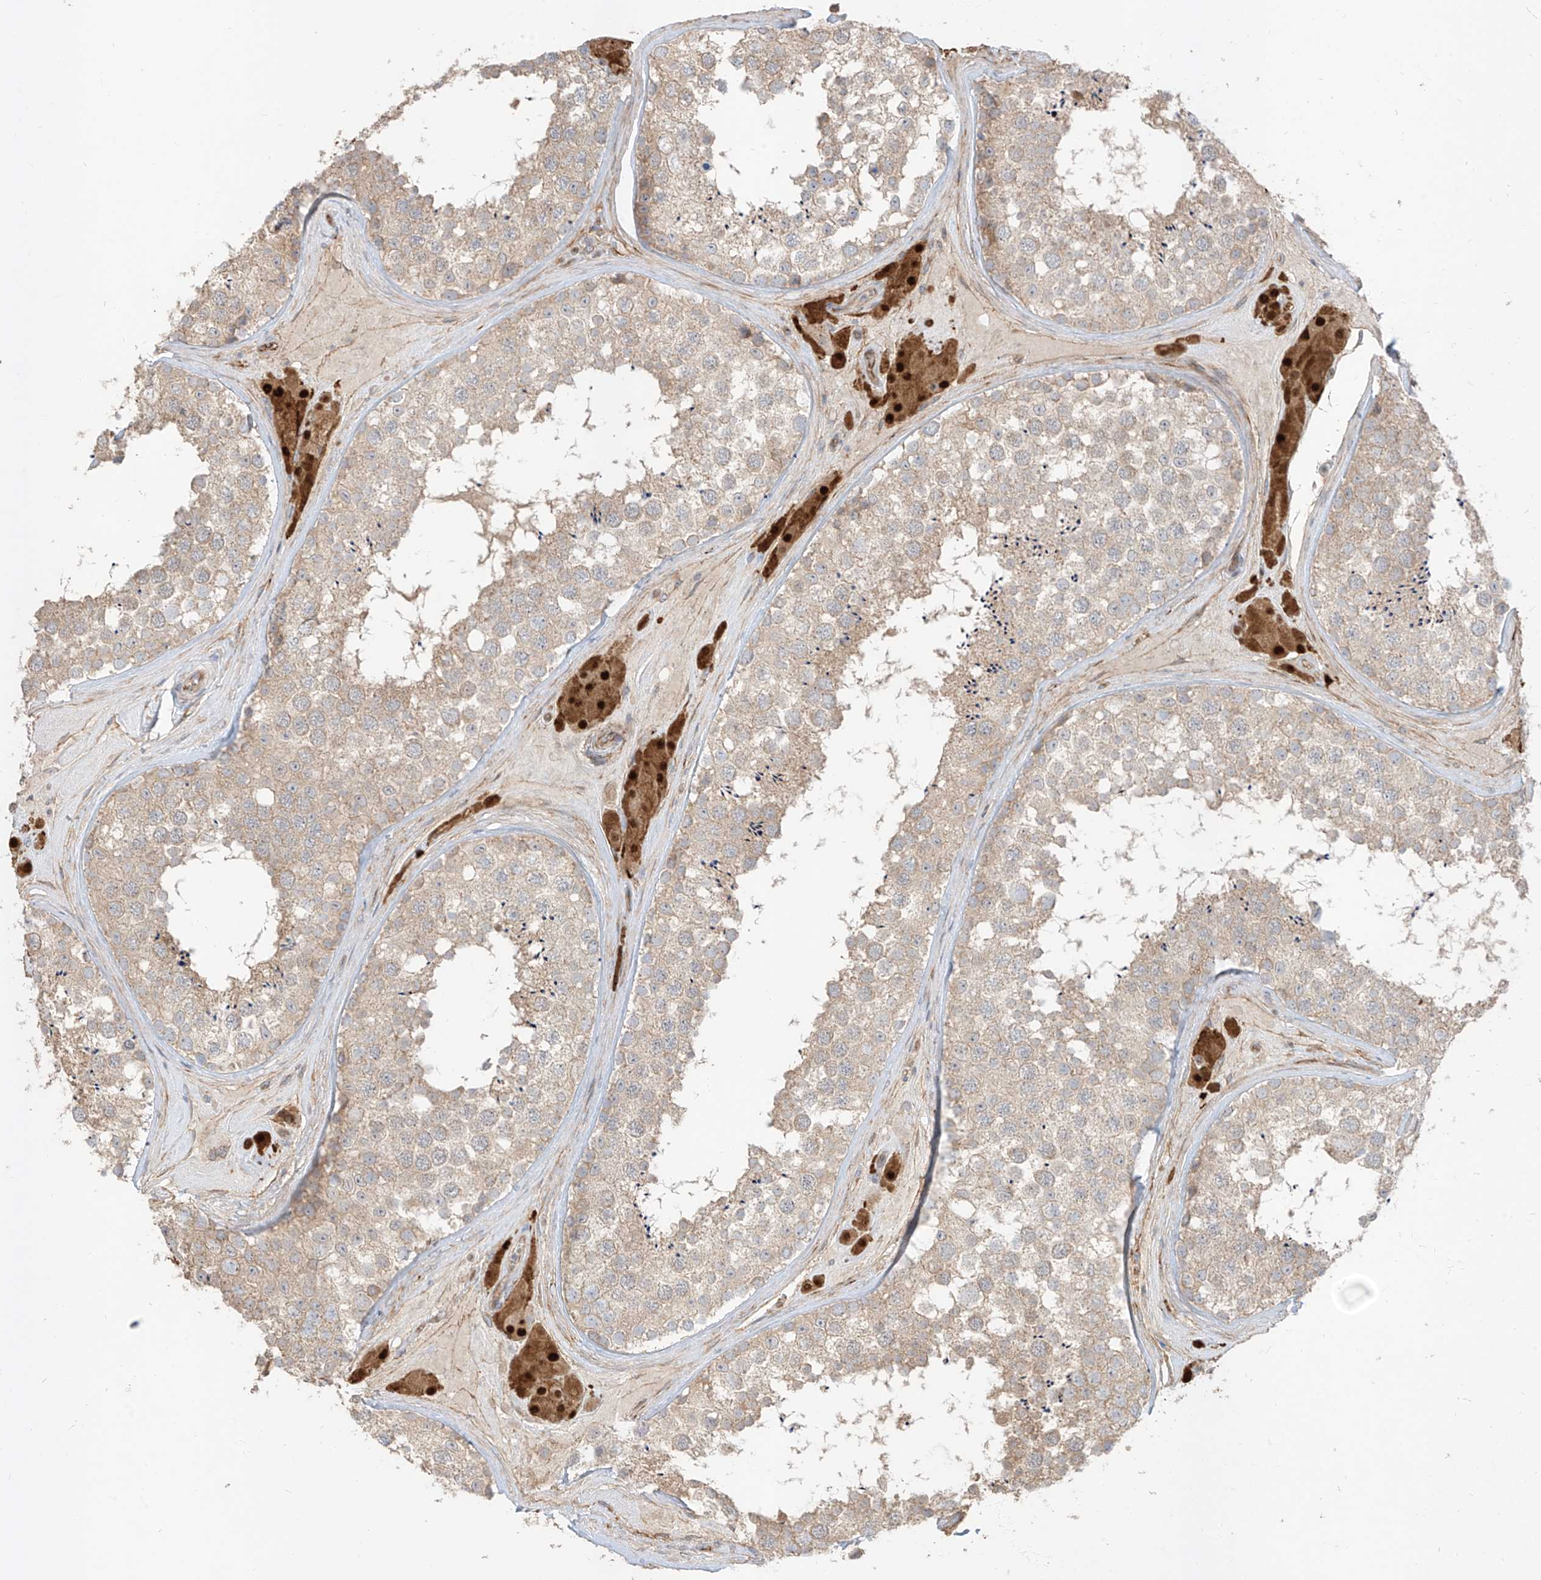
{"staining": {"intensity": "weak", "quantity": "25%-75%", "location": "cytoplasmic/membranous"}, "tissue": "testis", "cell_type": "Cells in seminiferous ducts", "image_type": "normal", "snomed": [{"axis": "morphology", "description": "Normal tissue, NOS"}, {"axis": "topography", "description": "Testis"}], "caption": "Immunohistochemistry (DAB) staining of benign testis displays weak cytoplasmic/membranous protein staining in about 25%-75% of cells in seminiferous ducts. The protein of interest is stained brown, and the nuclei are stained in blue (DAB IHC with brightfield microscopy, high magnification).", "gene": "EPHX4", "patient": {"sex": "male", "age": 46}}